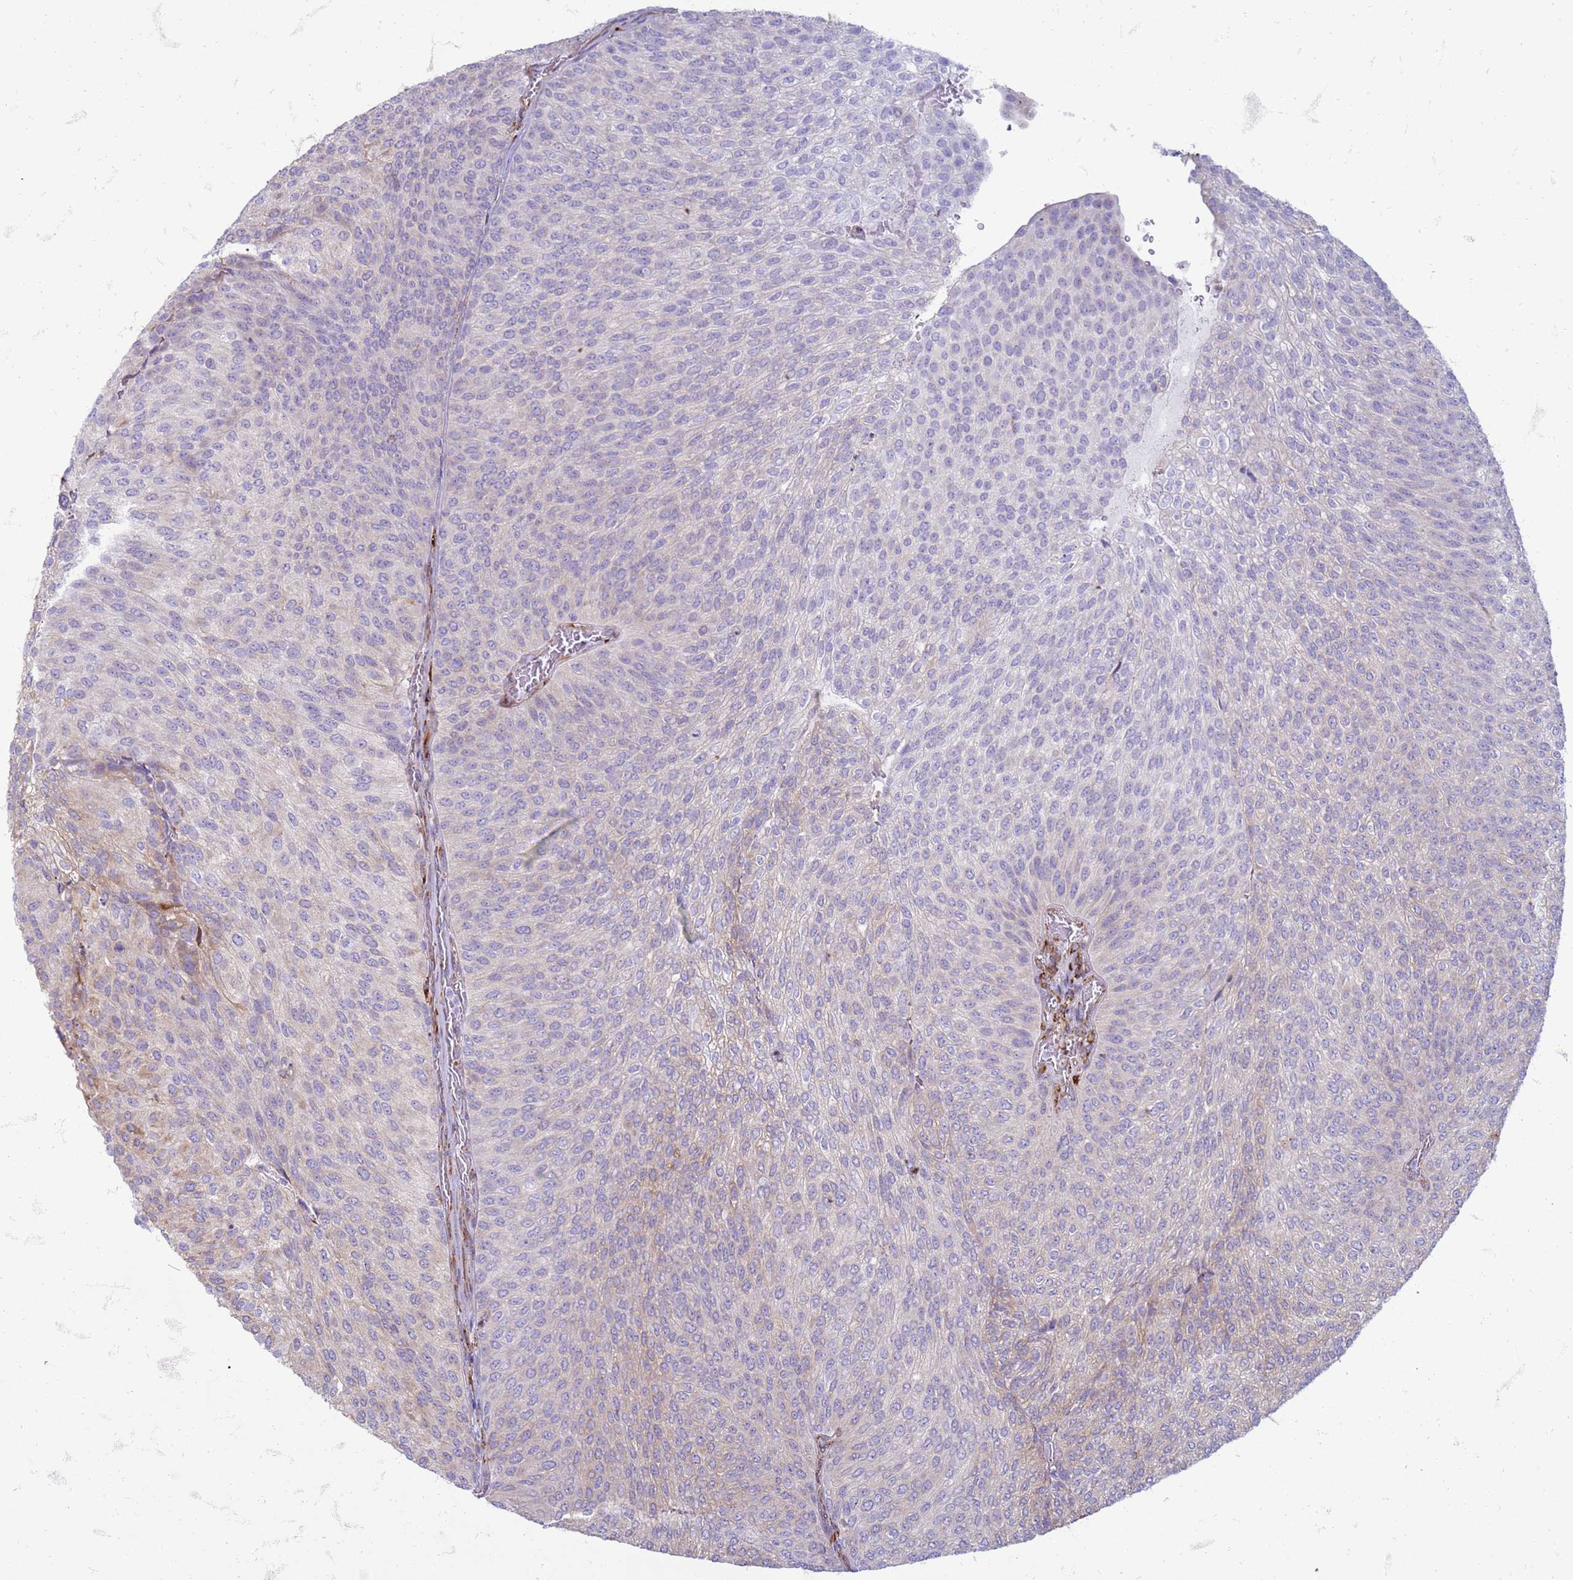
{"staining": {"intensity": "weak", "quantity": "25%-75%", "location": "cytoplasmic/membranous"}, "tissue": "urothelial cancer", "cell_type": "Tumor cells", "image_type": "cancer", "snomed": [{"axis": "morphology", "description": "Urothelial carcinoma, High grade"}, {"axis": "topography", "description": "Urinary bladder"}], "caption": "Immunohistochemistry (IHC) histopathology image of human urothelial cancer stained for a protein (brown), which demonstrates low levels of weak cytoplasmic/membranous expression in approximately 25%-75% of tumor cells.", "gene": "PDK3", "patient": {"sex": "female", "age": 79}}